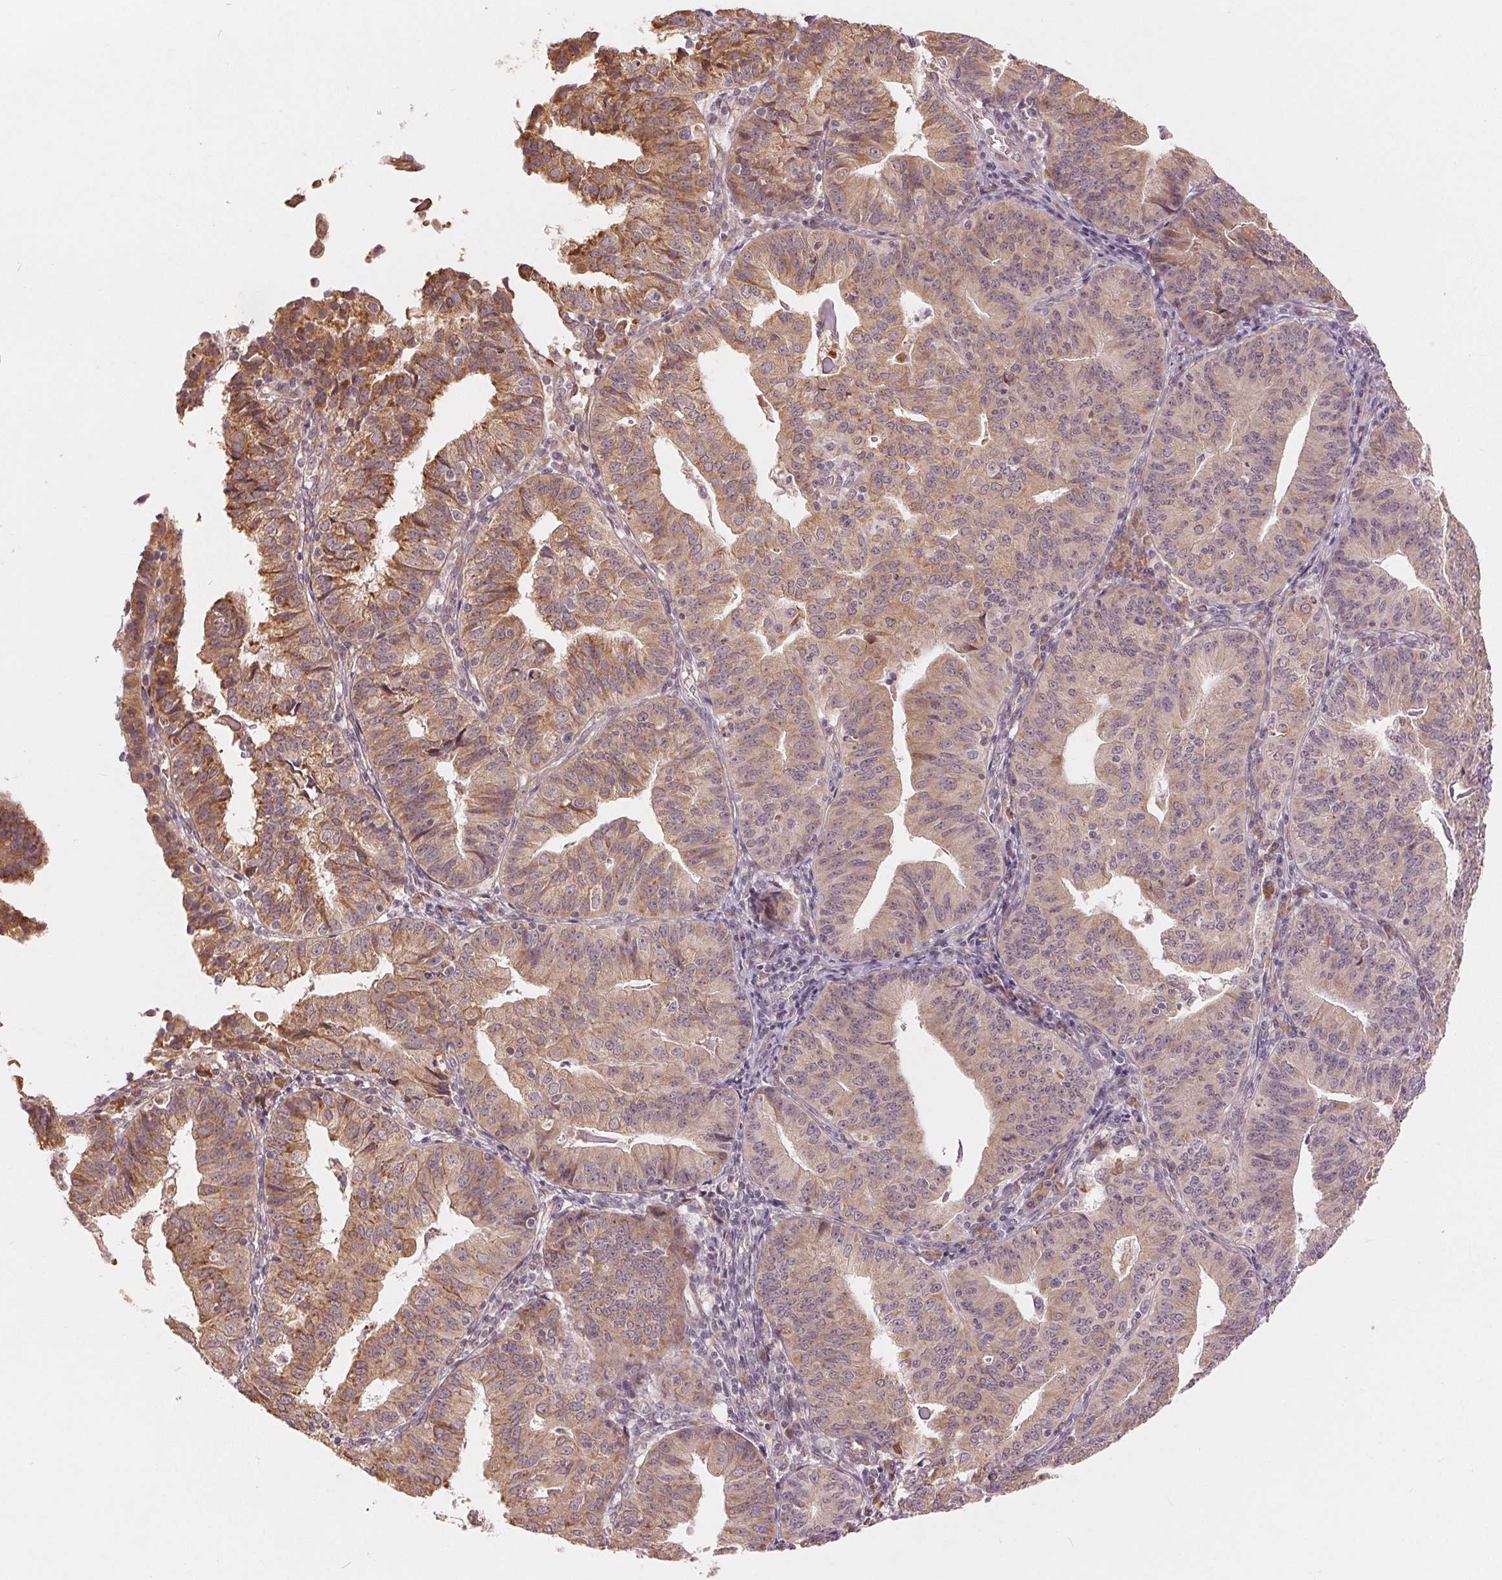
{"staining": {"intensity": "moderate", "quantity": ">75%", "location": "cytoplasmic/membranous"}, "tissue": "endometrial cancer", "cell_type": "Tumor cells", "image_type": "cancer", "snomed": [{"axis": "morphology", "description": "Adenocarcinoma, NOS"}, {"axis": "topography", "description": "Endometrium"}], "caption": "A micrograph of human endometrial adenocarcinoma stained for a protein shows moderate cytoplasmic/membranous brown staining in tumor cells.", "gene": "SLC20A1", "patient": {"sex": "female", "age": 56}}